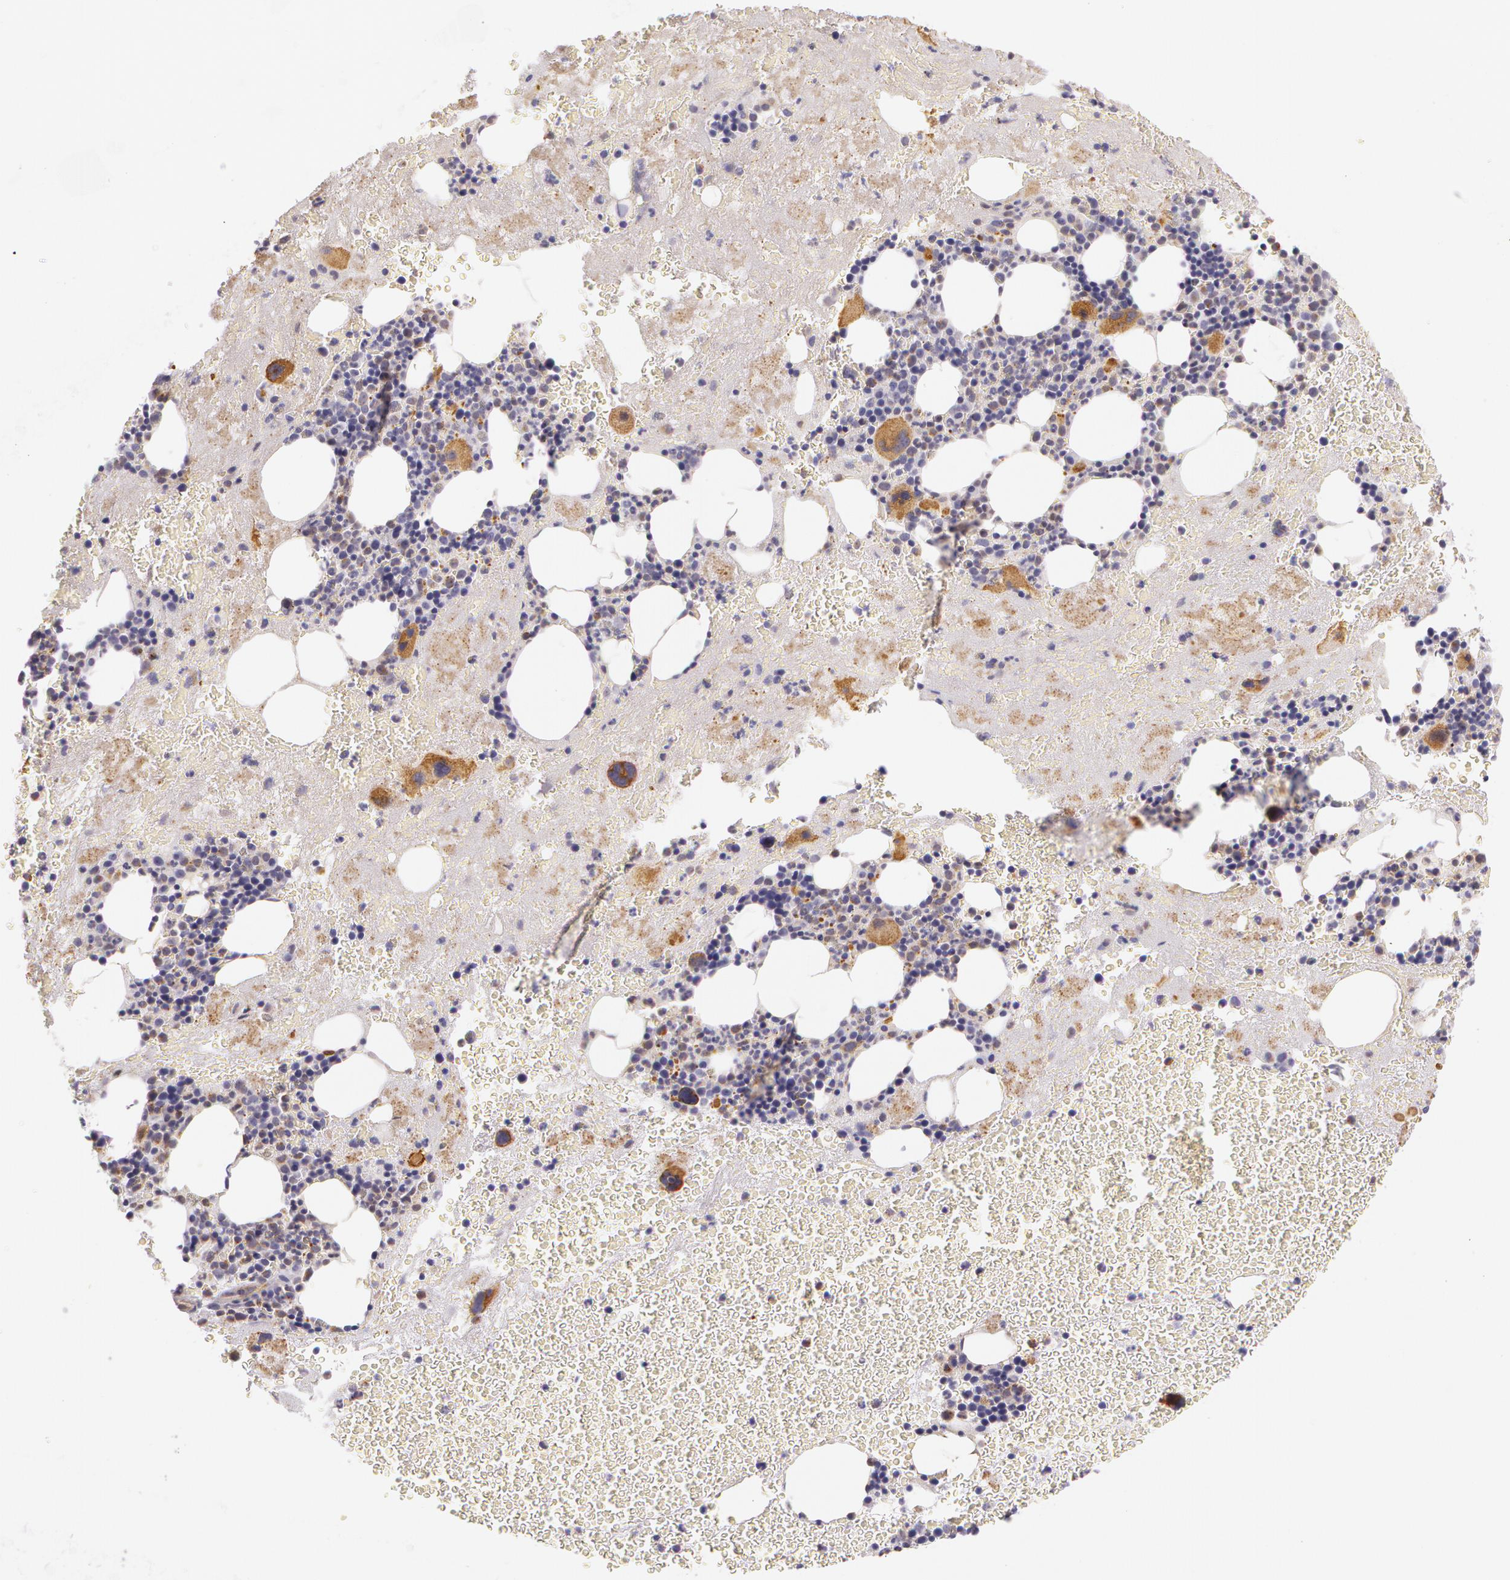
{"staining": {"intensity": "moderate", "quantity": "25%-75%", "location": "cytoplasmic/membranous"}, "tissue": "bone marrow", "cell_type": "Hematopoietic cells", "image_type": "normal", "snomed": [{"axis": "morphology", "description": "Normal tissue, NOS"}, {"axis": "topography", "description": "Bone marrow"}], "caption": "About 25%-75% of hematopoietic cells in benign human bone marrow show moderate cytoplasmic/membranous protein expression as visualized by brown immunohistochemical staining.", "gene": "APP", "patient": {"sex": "male", "age": 76}}